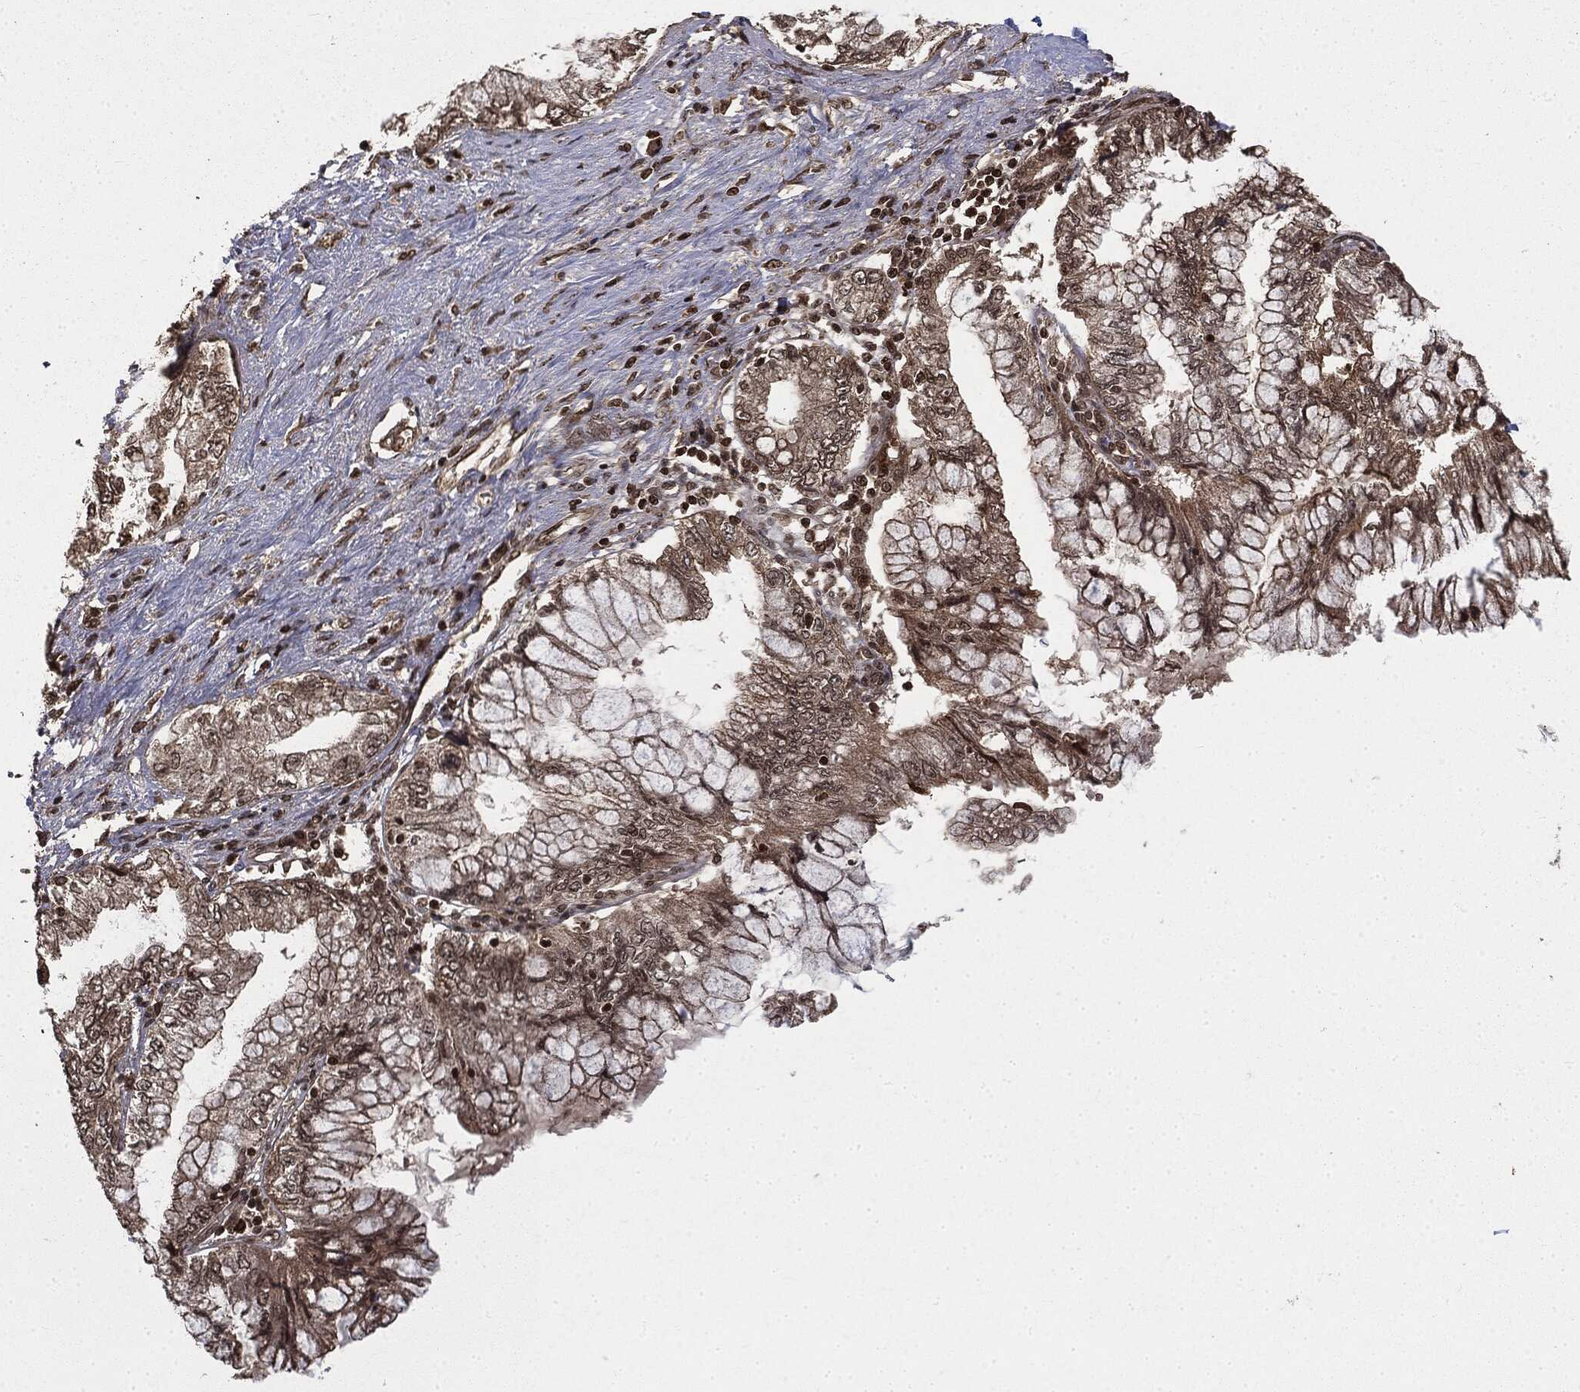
{"staining": {"intensity": "weak", "quantity": ">75%", "location": "cytoplasmic/membranous"}, "tissue": "pancreatic cancer", "cell_type": "Tumor cells", "image_type": "cancer", "snomed": [{"axis": "morphology", "description": "Adenocarcinoma, NOS"}, {"axis": "topography", "description": "Pancreas"}], "caption": "Immunohistochemical staining of human pancreatic adenocarcinoma exhibits low levels of weak cytoplasmic/membranous staining in approximately >75% of tumor cells.", "gene": "CTDP1", "patient": {"sex": "female", "age": 73}}